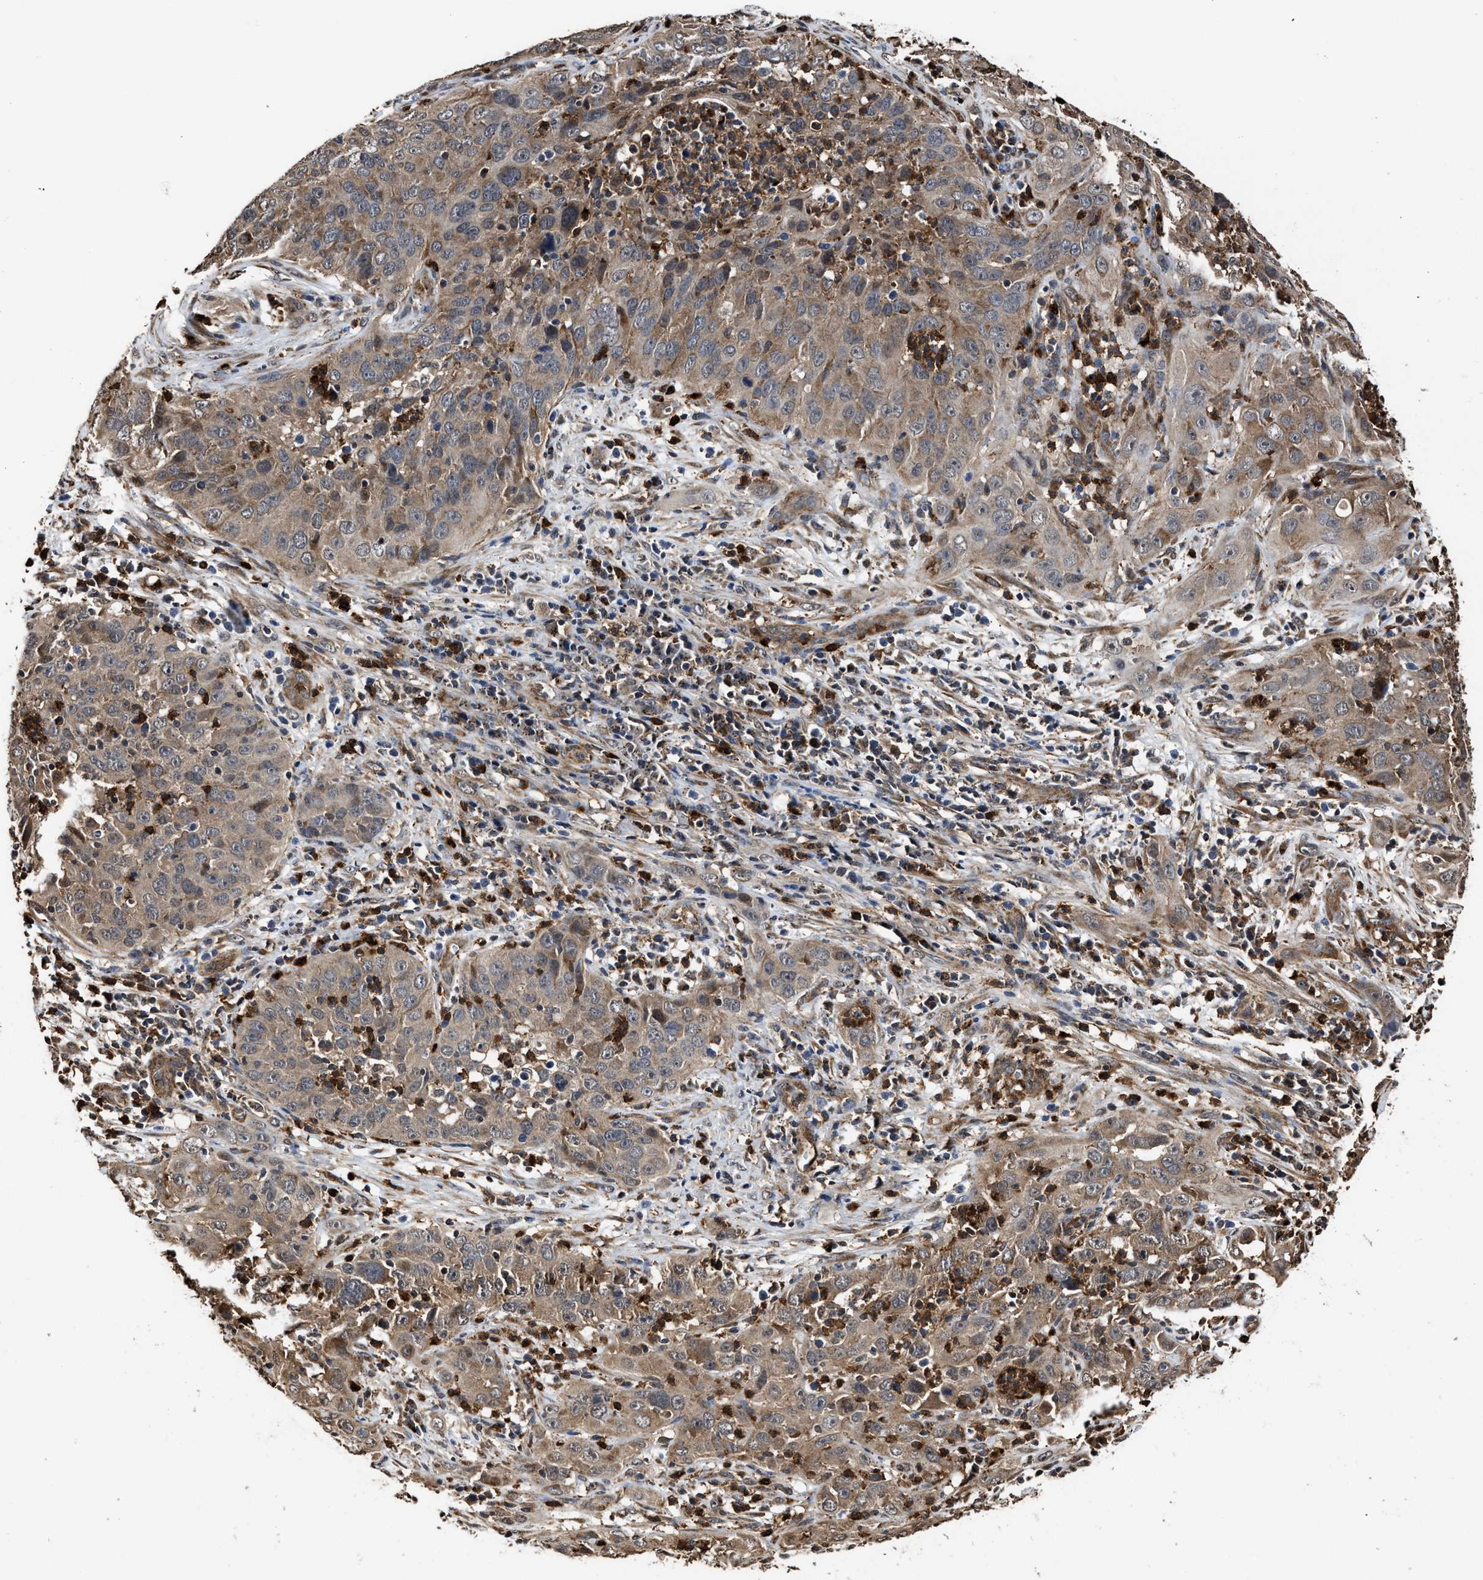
{"staining": {"intensity": "weak", "quantity": ">75%", "location": "cytoplasmic/membranous"}, "tissue": "cervical cancer", "cell_type": "Tumor cells", "image_type": "cancer", "snomed": [{"axis": "morphology", "description": "Squamous cell carcinoma, NOS"}, {"axis": "topography", "description": "Cervix"}], "caption": "Immunohistochemistry (IHC) (DAB) staining of human squamous cell carcinoma (cervical) demonstrates weak cytoplasmic/membranous protein expression in about >75% of tumor cells.", "gene": "SEPTIN2", "patient": {"sex": "female", "age": 32}}